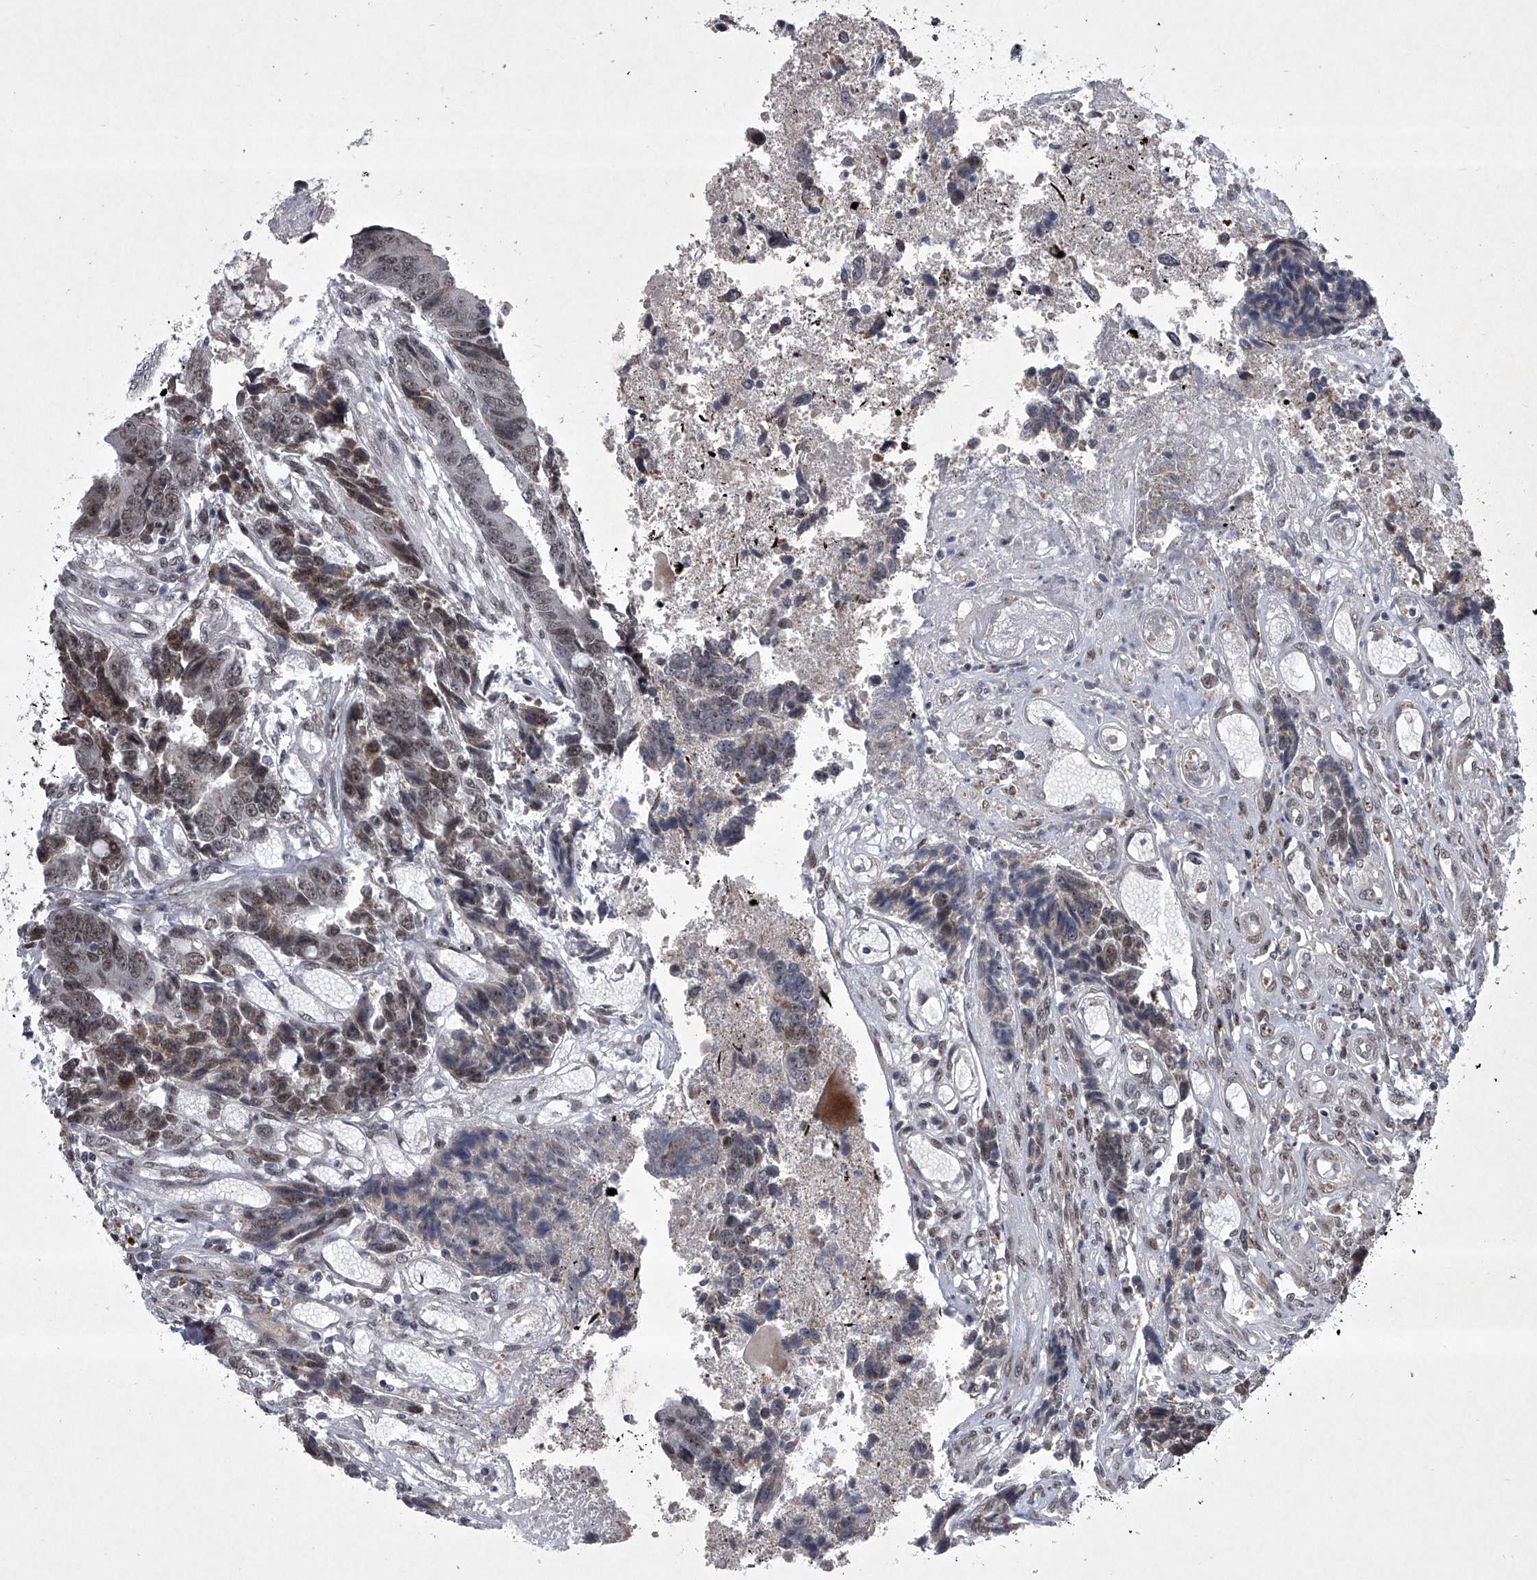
{"staining": {"intensity": "moderate", "quantity": "25%-75%", "location": "cytoplasmic/membranous,nuclear"}, "tissue": "colorectal cancer", "cell_type": "Tumor cells", "image_type": "cancer", "snomed": [{"axis": "morphology", "description": "Adenocarcinoma, NOS"}, {"axis": "topography", "description": "Rectum"}], "caption": "A histopathology image of human colorectal adenocarcinoma stained for a protein reveals moderate cytoplasmic/membranous and nuclear brown staining in tumor cells.", "gene": "MLLT1", "patient": {"sex": "male", "age": 84}}